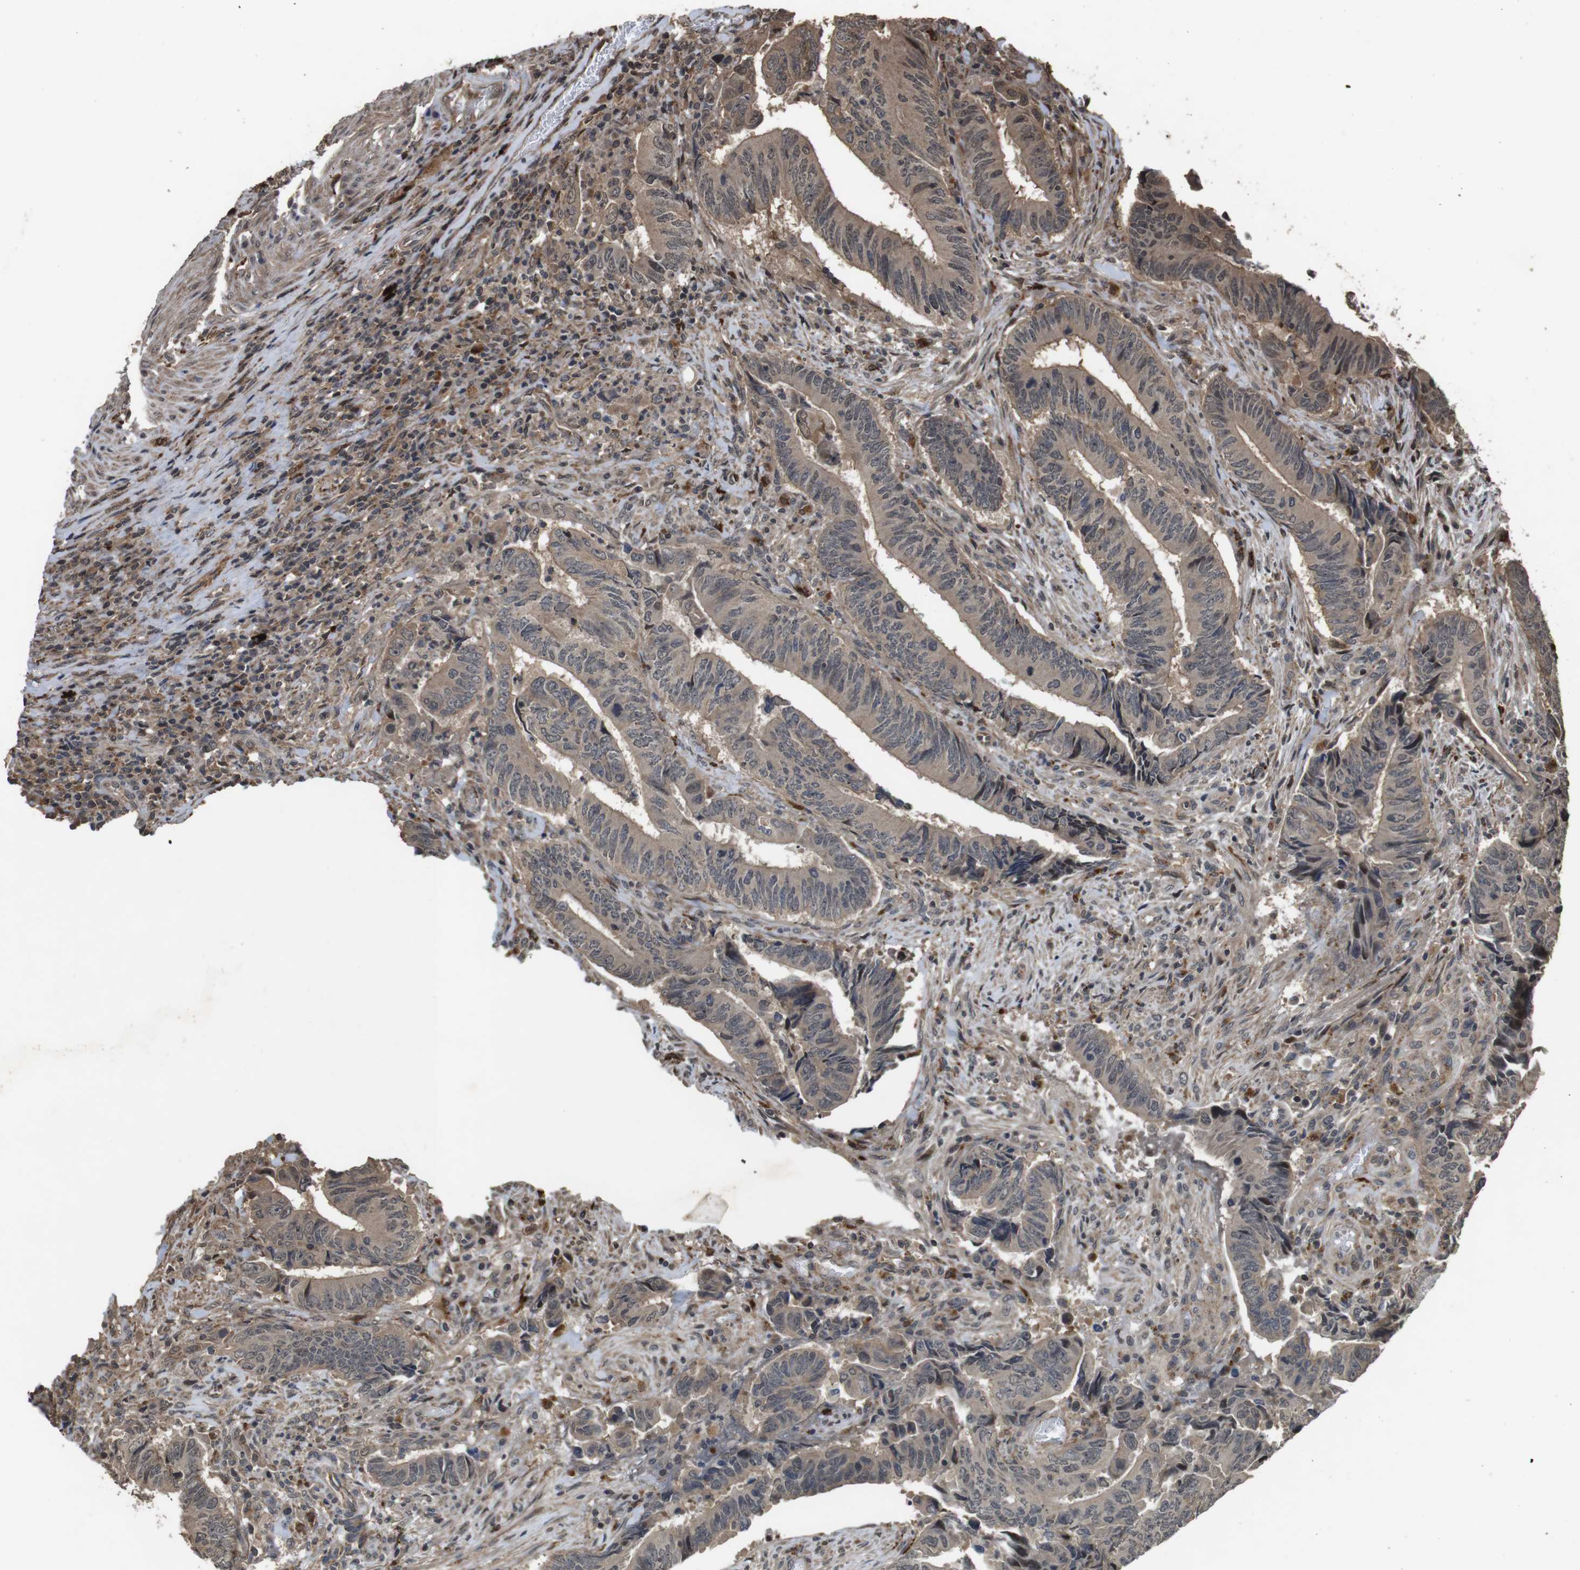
{"staining": {"intensity": "weak", "quantity": ">75%", "location": "cytoplasmic/membranous"}, "tissue": "colorectal cancer", "cell_type": "Tumor cells", "image_type": "cancer", "snomed": [{"axis": "morphology", "description": "Normal tissue, NOS"}, {"axis": "morphology", "description": "Adenocarcinoma, NOS"}, {"axis": "topography", "description": "Colon"}], "caption": "Immunohistochemical staining of adenocarcinoma (colorectal) displays low levels of weak cytoplasmic/membranous protein positivity in about >75% of tumor cells.", "gene": "FZD10", "patient": {"sex": "male", "age": 56}}